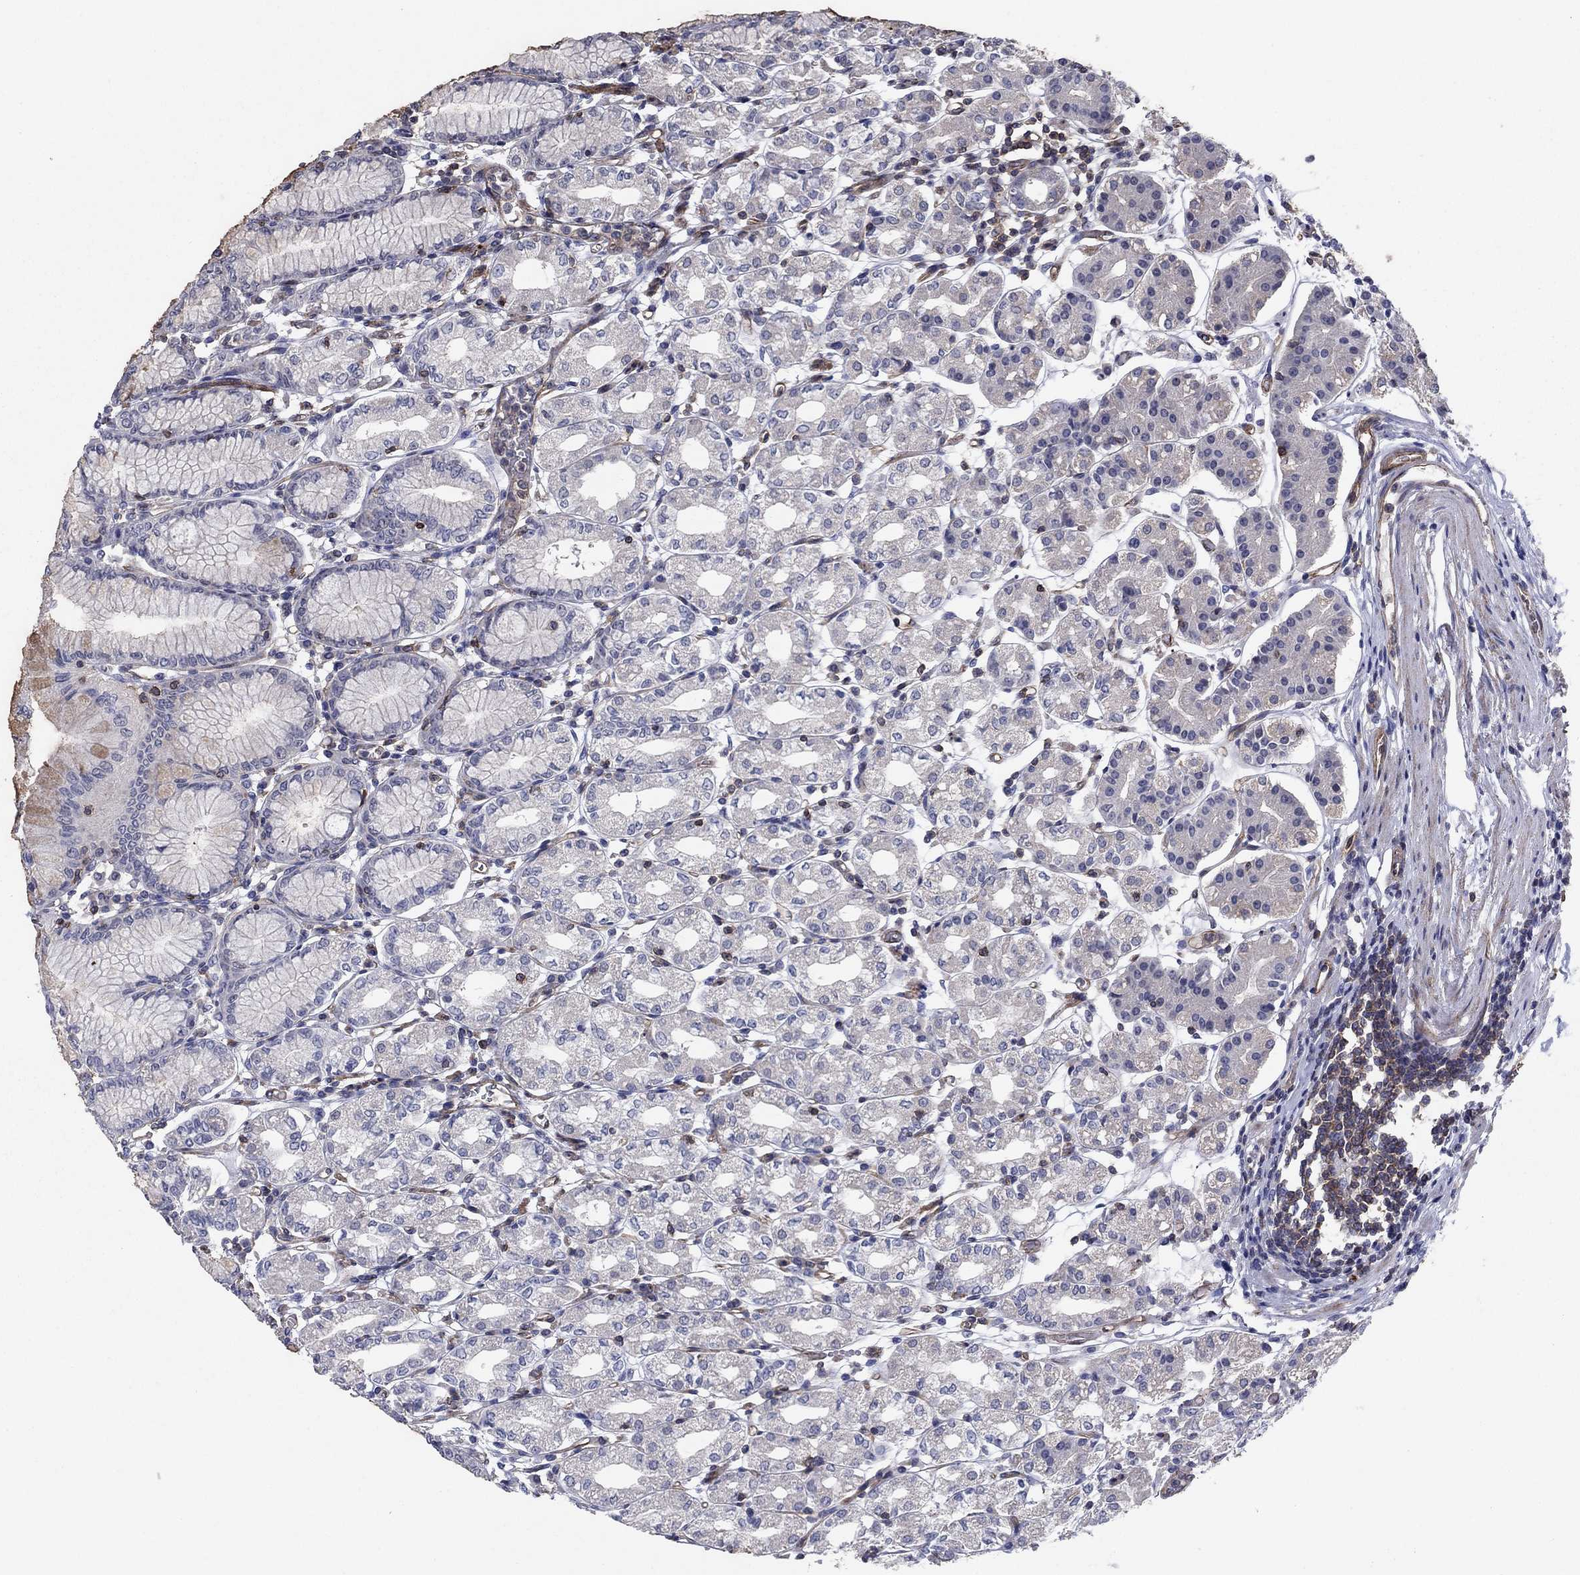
{"staining": {"intensity": "weak", "quantity": "25%-75%", "location": "cytoplasmic/membranous"}, "tissue": "stomach", "cell_type": "Glandular cells", "image_type": "normal", "snomed": [{"axis": "morphology", "description": "Normal tissue, NOS"}, {"axis": "topography", "description": "Skeletal muscle"}, {"axis": "topography", "description": "Stomach"}], "caption": "Weak cytoplasmic/membranous expression is seen in about 25%-75% of glandular cells in unremarkable stomach.", "gene": "PSD4", "patient": {"sex": "female", "age": 57}}